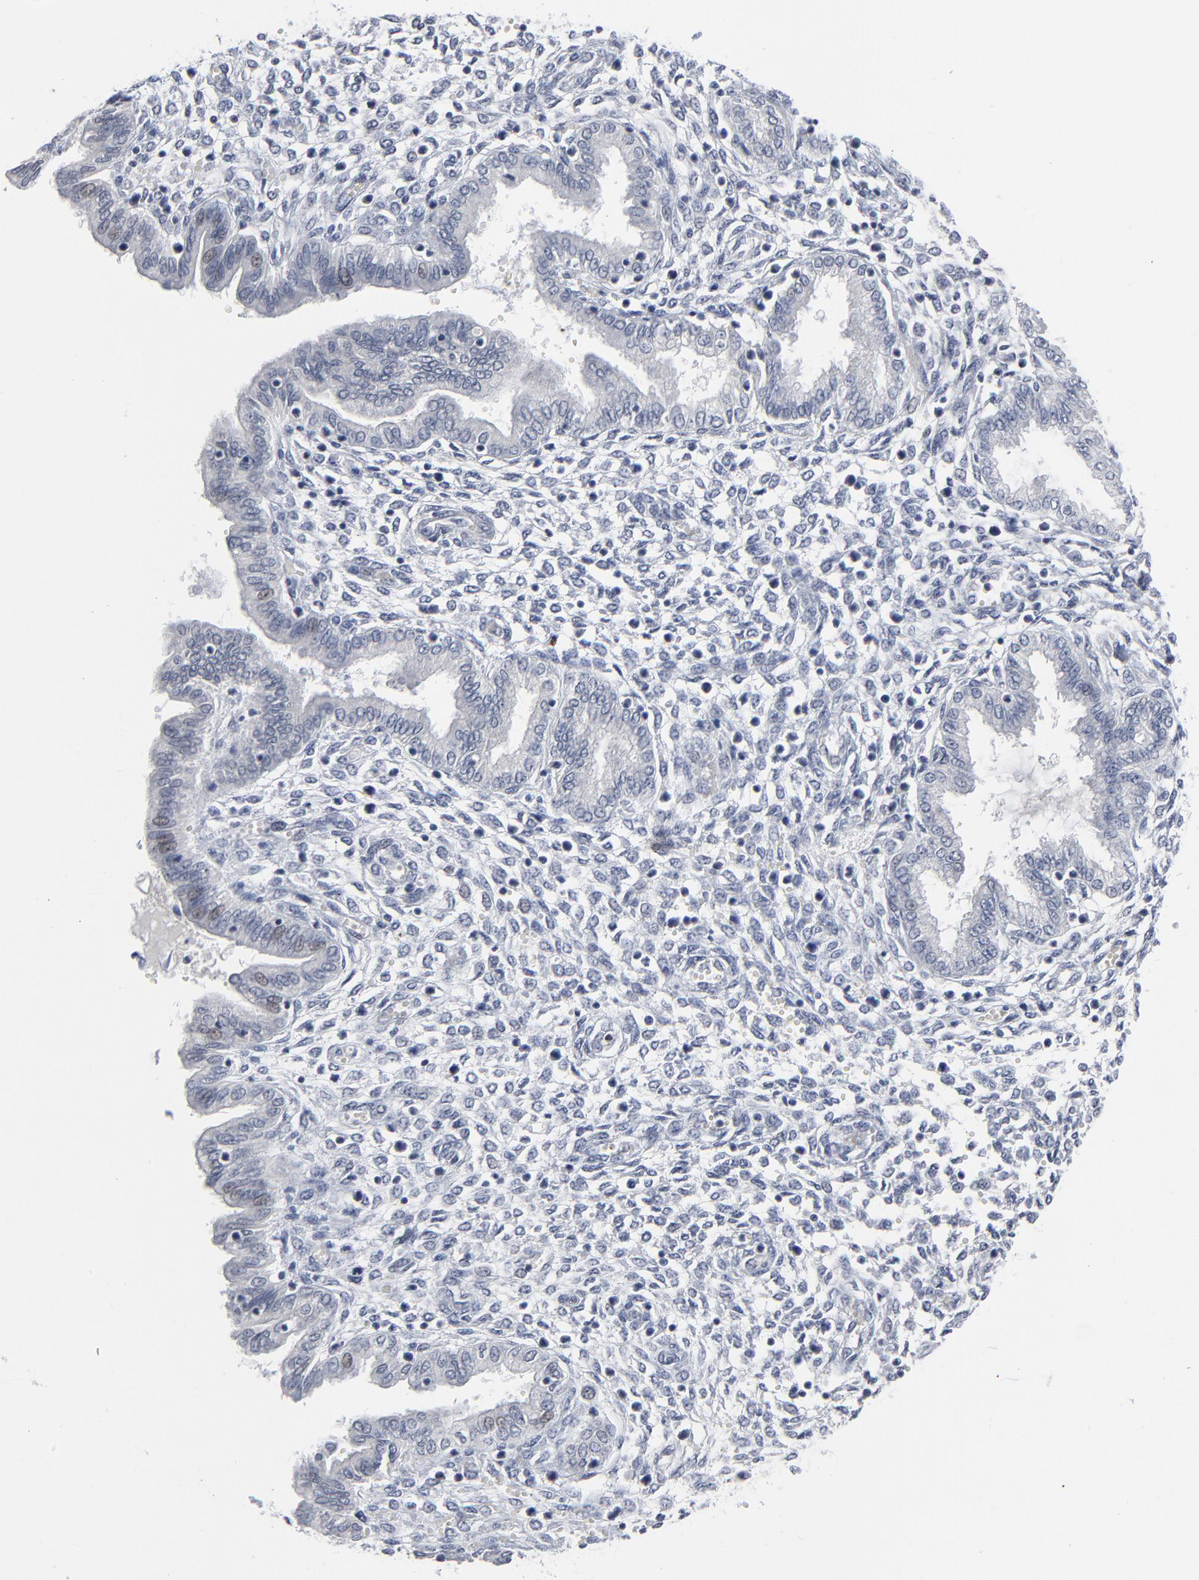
{"staining": {"intensity": "negative", "quantity": "none", "location": "none"}, "tissue": "endometrium", "cell_type": "Cells in endometrial stroma", "image_type": "normal", "snomed": [{"axis": "morphology", "description": "Normal tissue, NOS"}, {"axis": "topography", "description": "Endometrium"}], "caption": "Immunohistochemistry of benign endometrium reveals no positivity in cells in endometrial stroma. (DAB immunohistochemistry (IHC) visualized using brightfield microscopy, high magnification).", "gene": "FOXN2", "patient": {"sex": "female", "age": 33}}